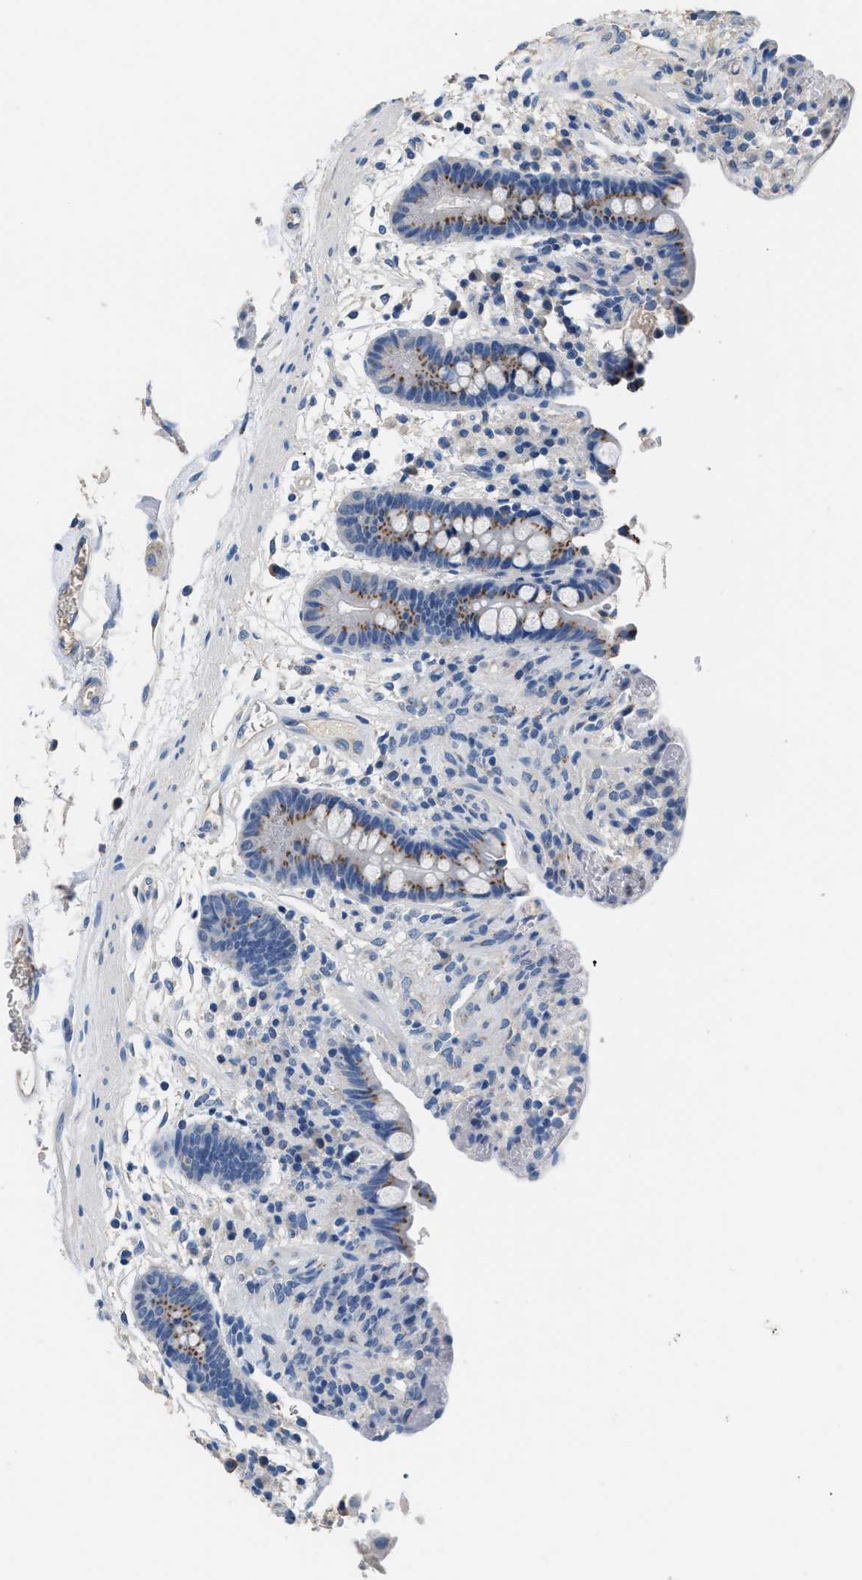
{"staining": {"intensity": "negative", "quantity": "none", "location": "none"}, "tissue": "colon", "cell_type": "Endothelial cells", "image_type": "normal", "snomed": [{"axis": "morphology", "description": "Normal tissue, NOS"}, {"axis": "topography", "description": "Colon"}], "caption": "Immunohistochemistry of unremarkable human colon demonstrates no expression in endothelial cells.", "gene": "GOLM1", "patient": {"sex": "male", "age": 73}}